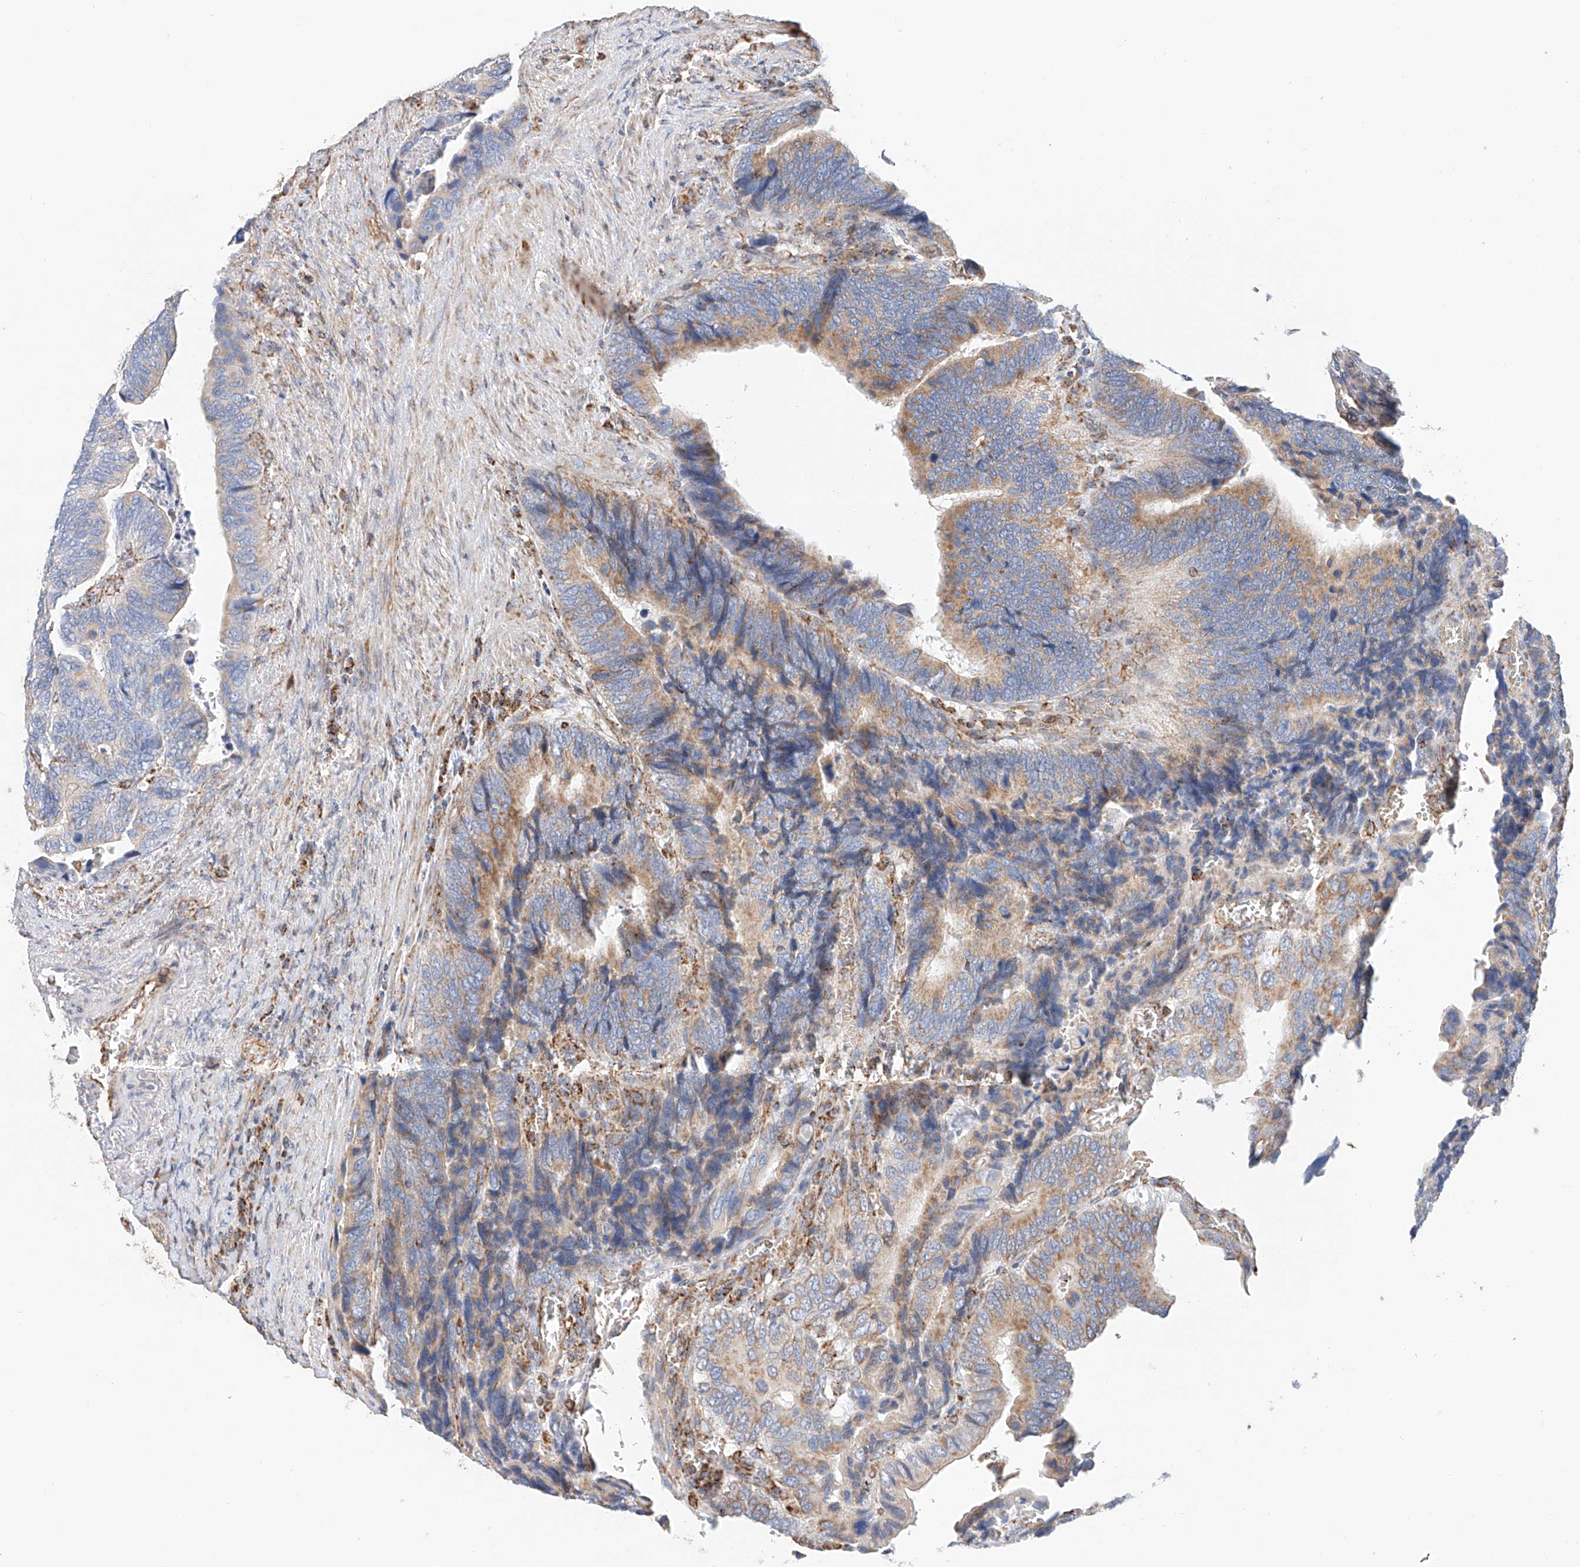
{"staining": {"intensity": "moderate", "quantity": "25%-75%", "location": "cytoplasmic/membranous"}, "tissue": "colorectal cancer", "cell_type": "Tumor cells", "image_type": "cancer", "snomed": [{"axis": "morphology", "description": "Adenocarcinoma, NOS"}, {"axis": "topography", "description": "Colon"}], "caption": "Colorectal adenocarcinoma tissue displays moderate cytoplasmic/membranous staining in about 25%-75% of tumor cells", "gene": "NDUFV3", "patient": {"sex": "male", "age": 72}}